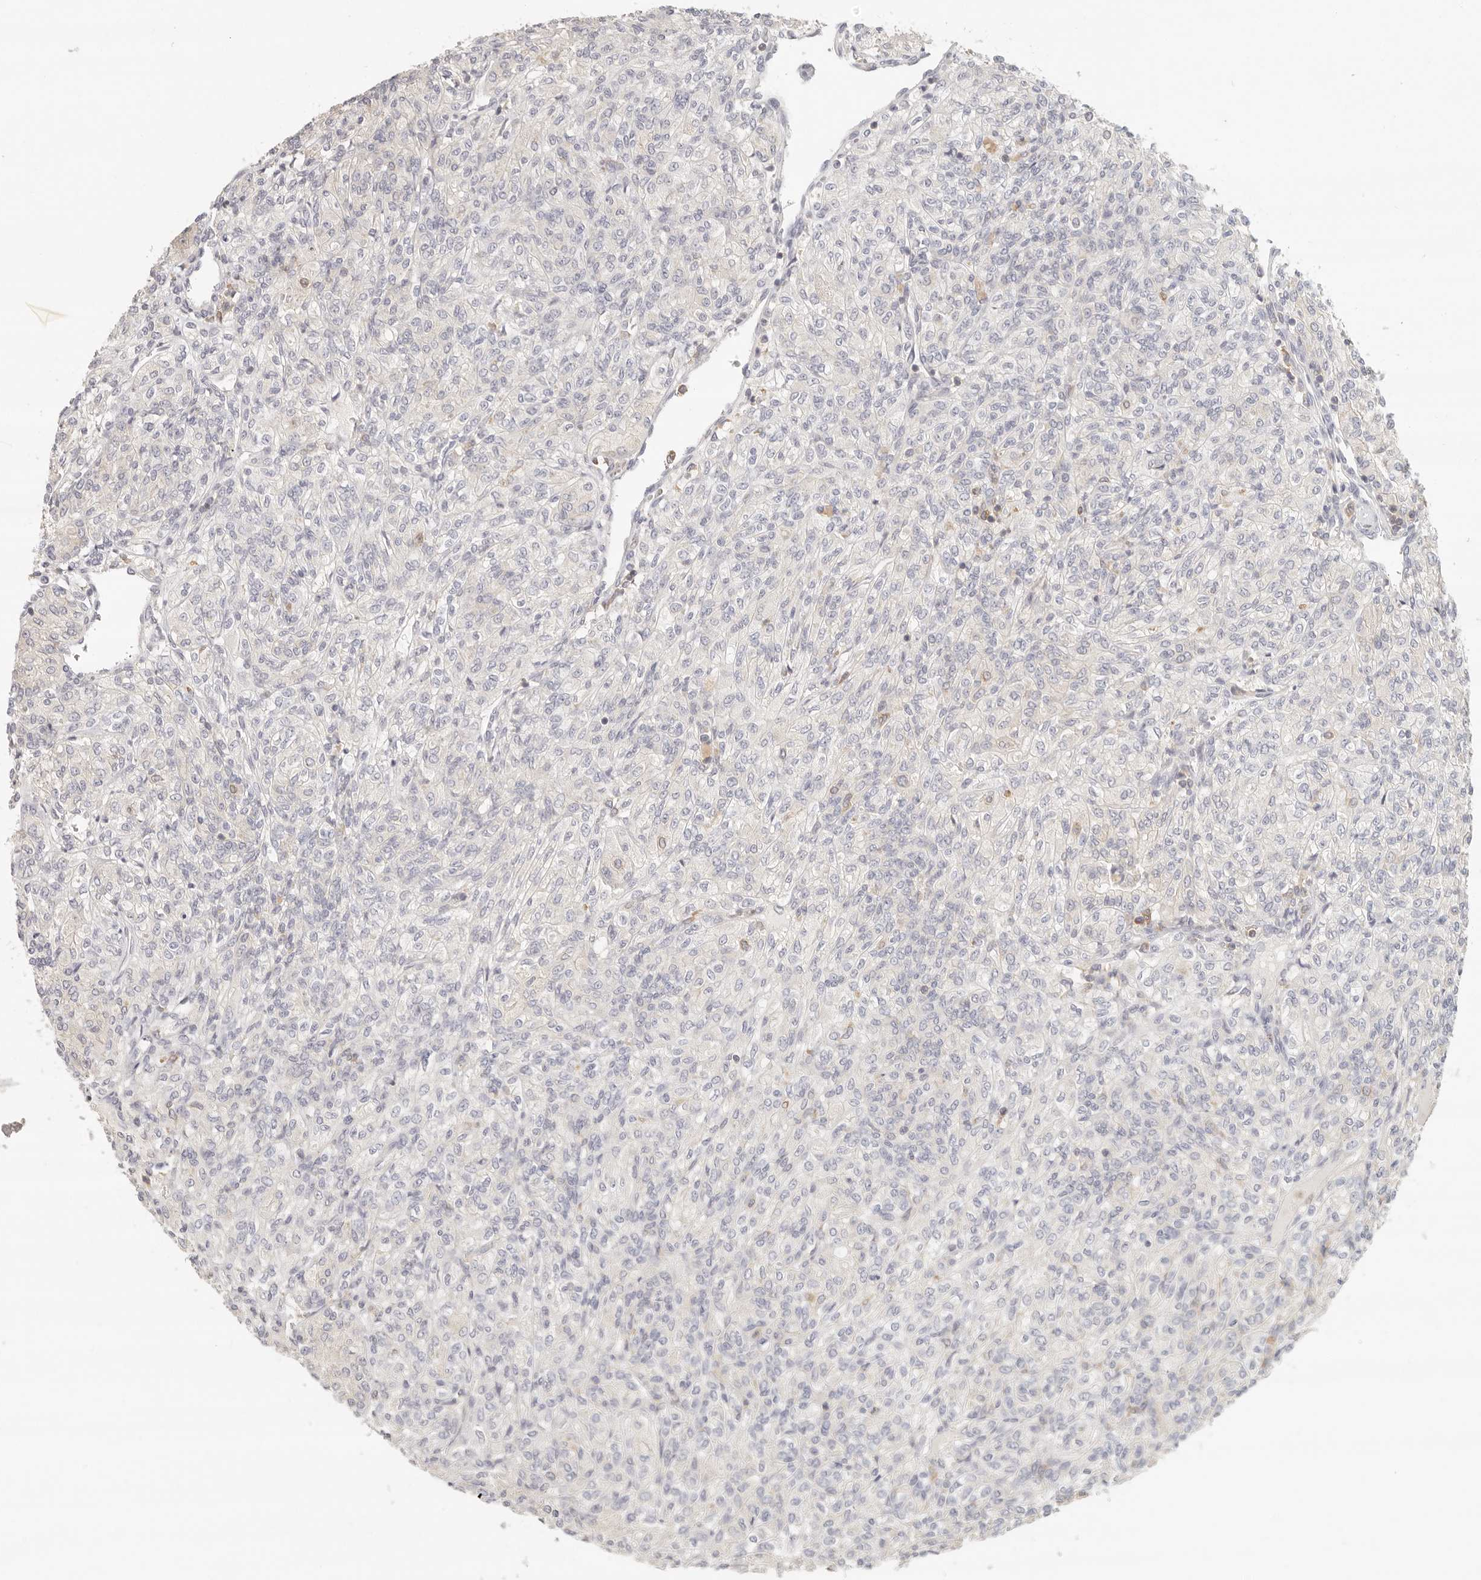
{"staining": {"intensity": "negative", "quantity": "none", "location": "none"}, "tissue": "renal cancer", "cell_type": "Tumor cells", "image_type": "cancer", "snomed": [{"axis": "morphology", "description": "Adenocarcinoma, NOS"}, {"axis": "topography", "description": "Kidney"}], "caption": "DAB immunohistochemical staining of adenocarcinoma (renal) reveals no significant positivity in tumor cells.", "gene": "ANXA9", "patient": {"sex": "male", "age": 77}}